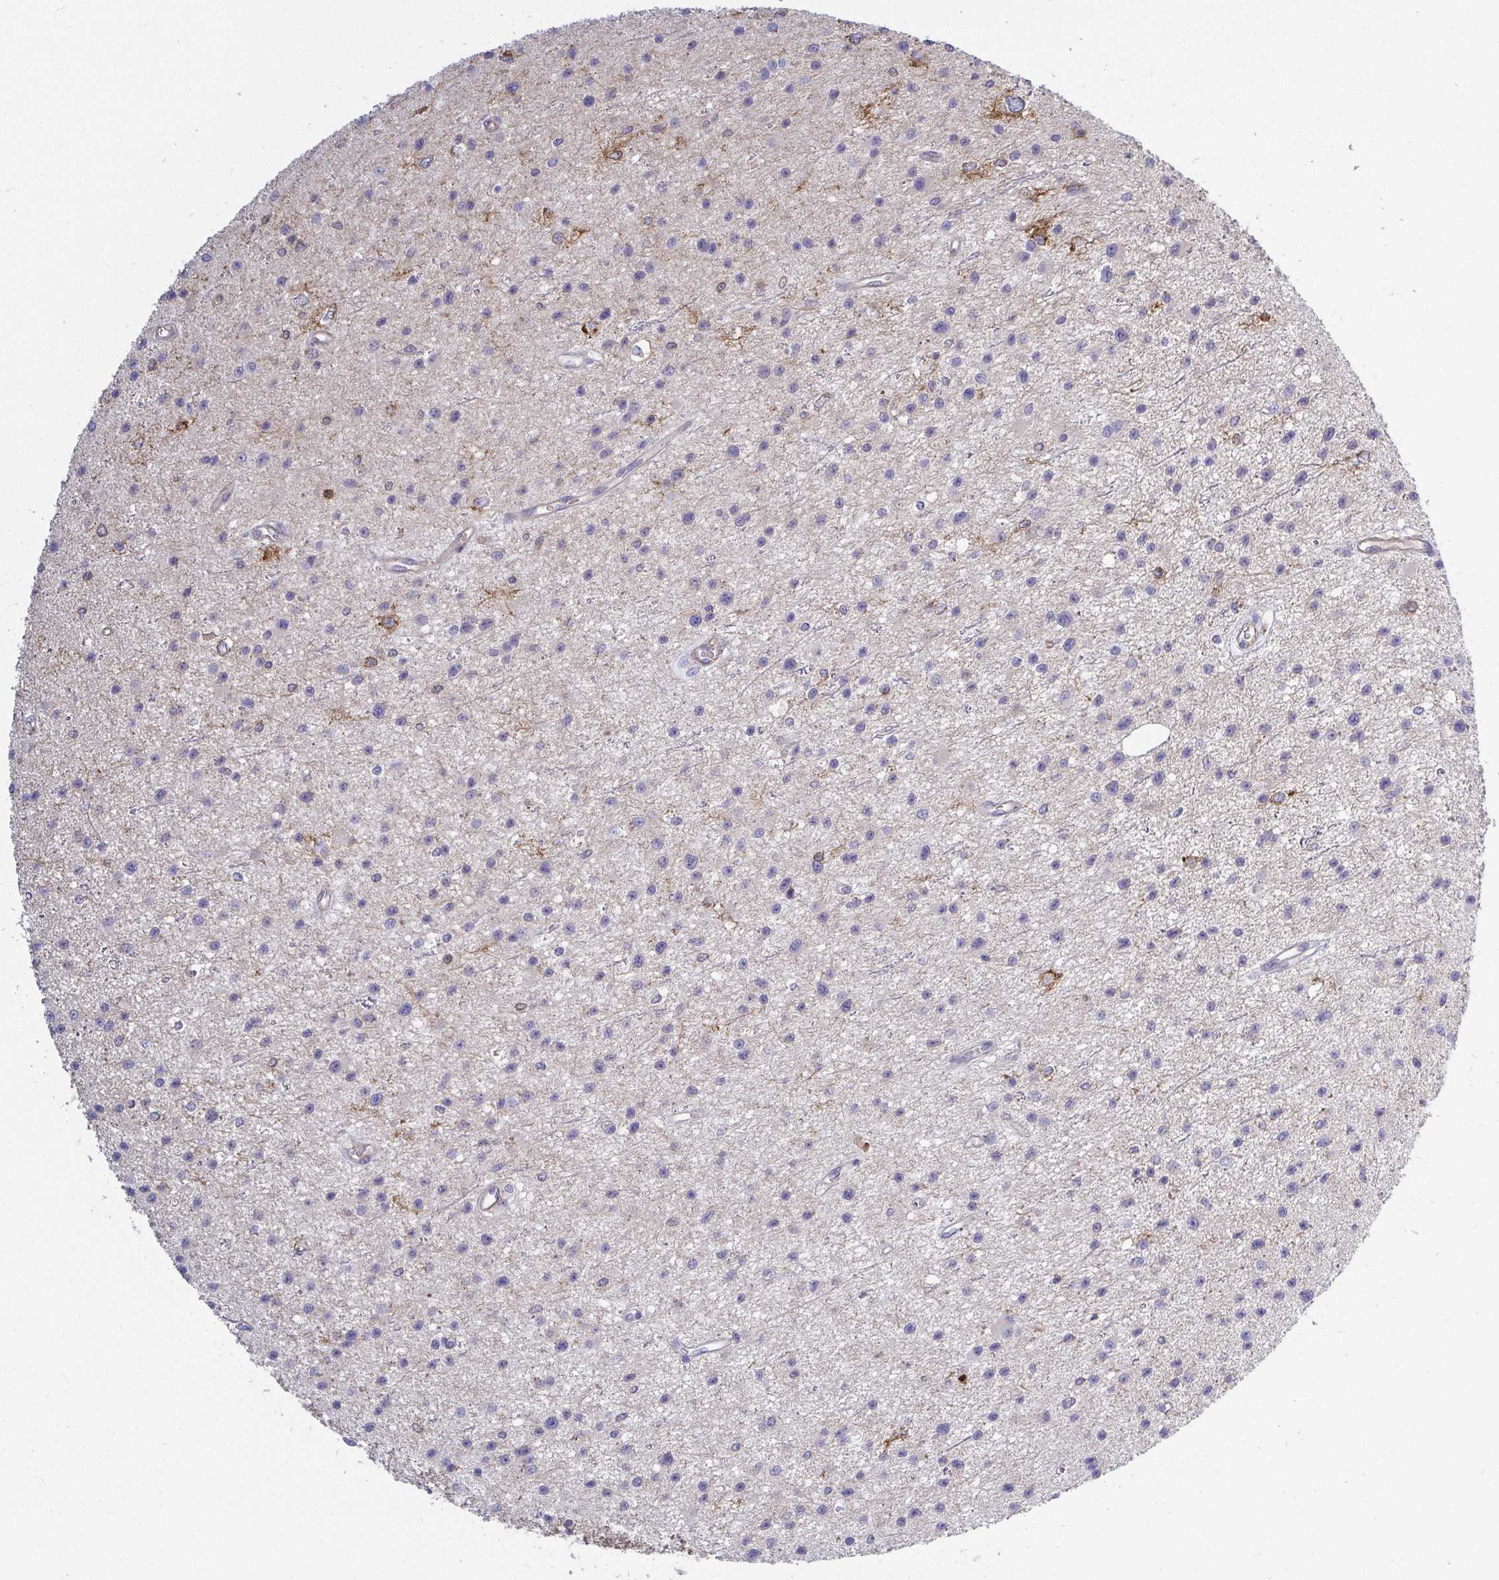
{"staining": {"intensity": "negative", "quantity": "none", "location": "none"}, "tissue": "glioma", "cell_type": "Tumor cells", "image_type": "cancer", "snomed": [{"axis": "morphology", "description": "Glioma, malignant, Low grade"}, {"axis": "topography", "description": "Brain"}], "caption": "Immunohistochemistry (IHC) histopathology image of neoplastic tissue: glioma stained with DAB (3,3'-diaminobenzidine) displays no significant protein expression in tumor cells. Brightfield microscopy of immunohistochemistry stained with DAB (3,3'-diaminobenzidine) (brown) and hematoxylin (blue), captured at high magnification.", "gene": "LIMA1", "patient": {"sex": "male", "age": 43}}